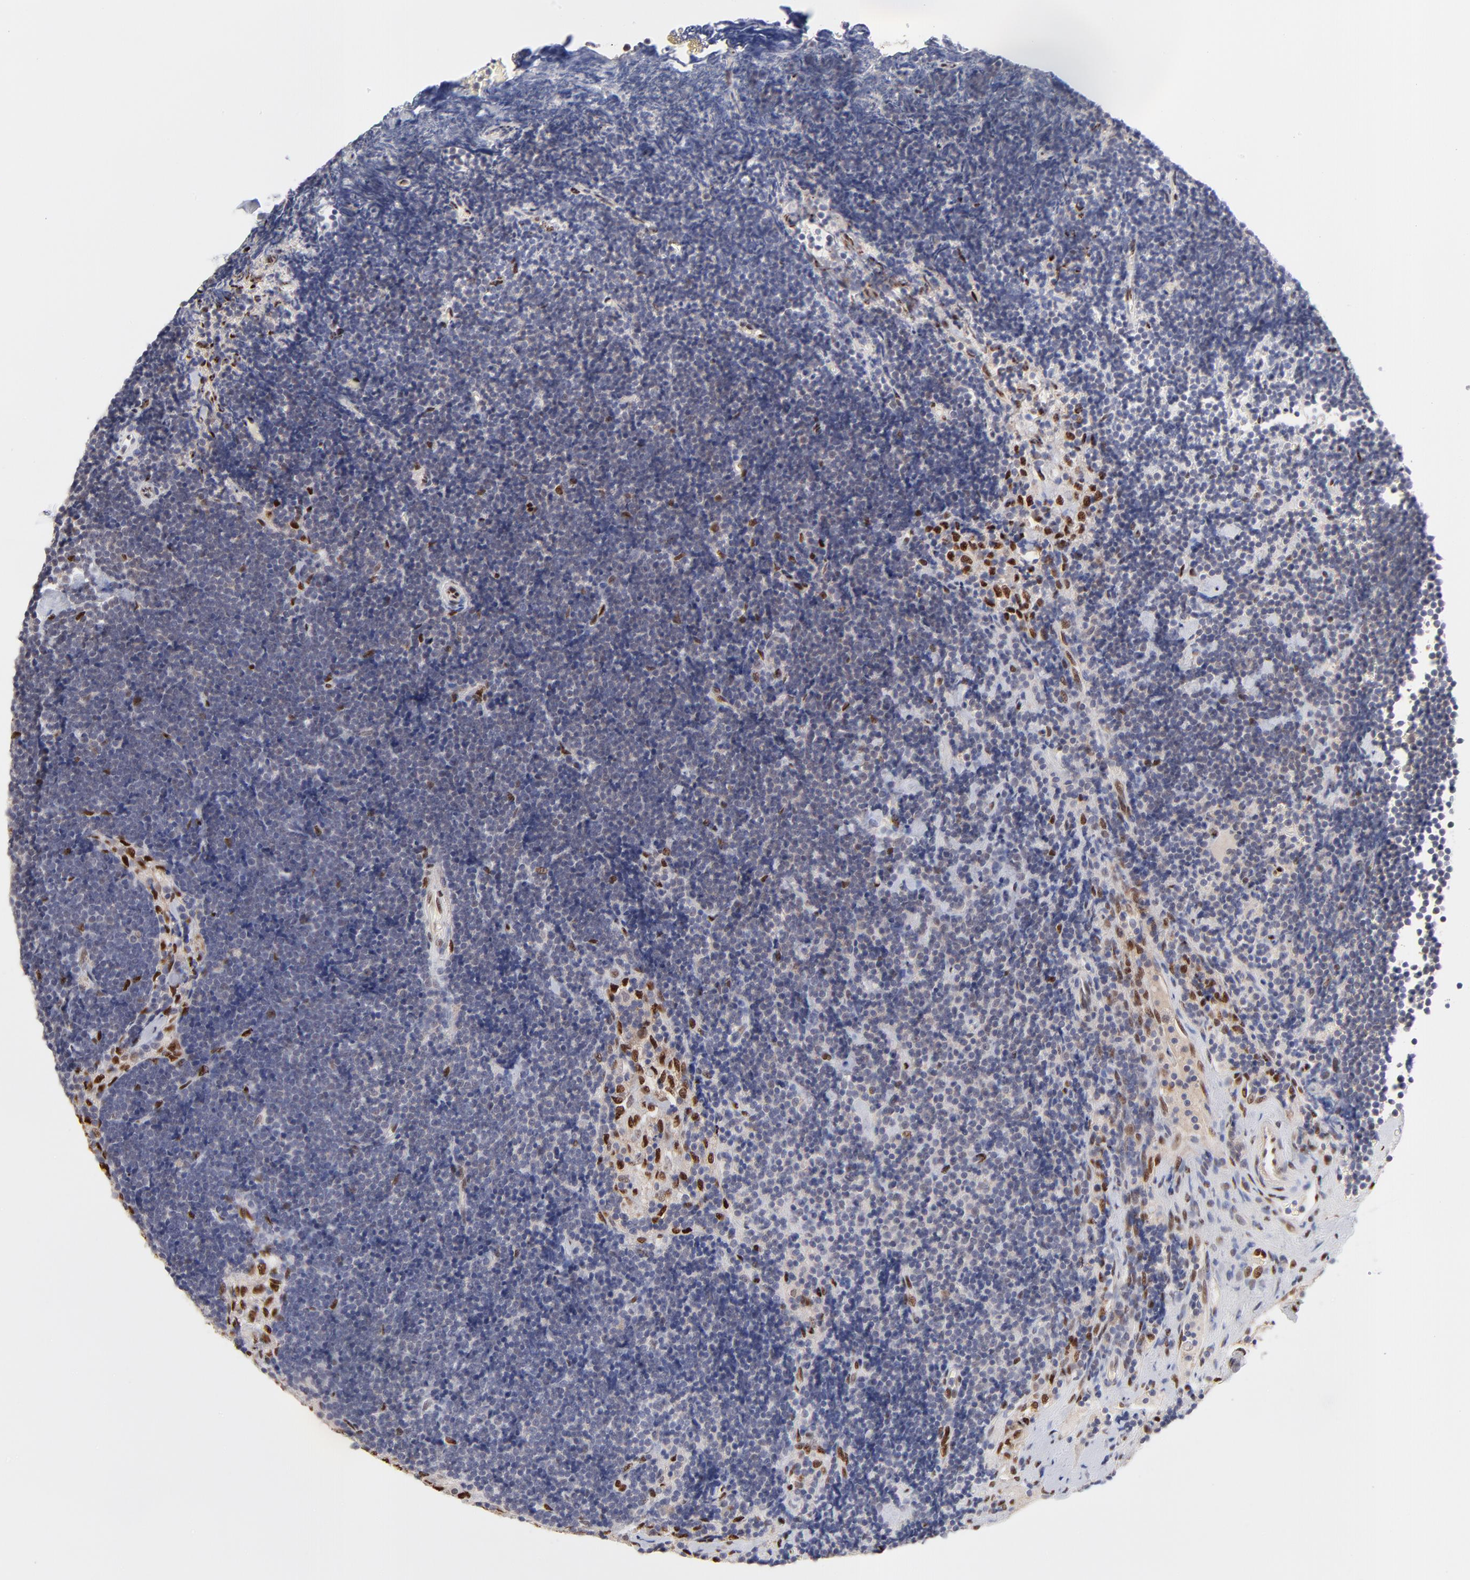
{"staining": {"intensity": "moderate", "quantity": "<25%", "location": "nuclear"}, "tissue": "lymph node", "cell_type": "Germinal center cells", "image_type": "normal", "snomed": [{"axis": "morphology", "description": "Normal tissue, NOS"}, {"axis": "topography", "description": "Lymph node"}], "caption": "A brown stain highlights moderate nuclear staining of a protein in germinal center cells of unremarkable lymph node. The staining was performed using DAB to visualize the protein expression in brown, while the nuclei were stained in blue with hematoxylin (Magnification: 20x).", "gene": "STAT3", "patient": {"sex": "male", "age": 63}}